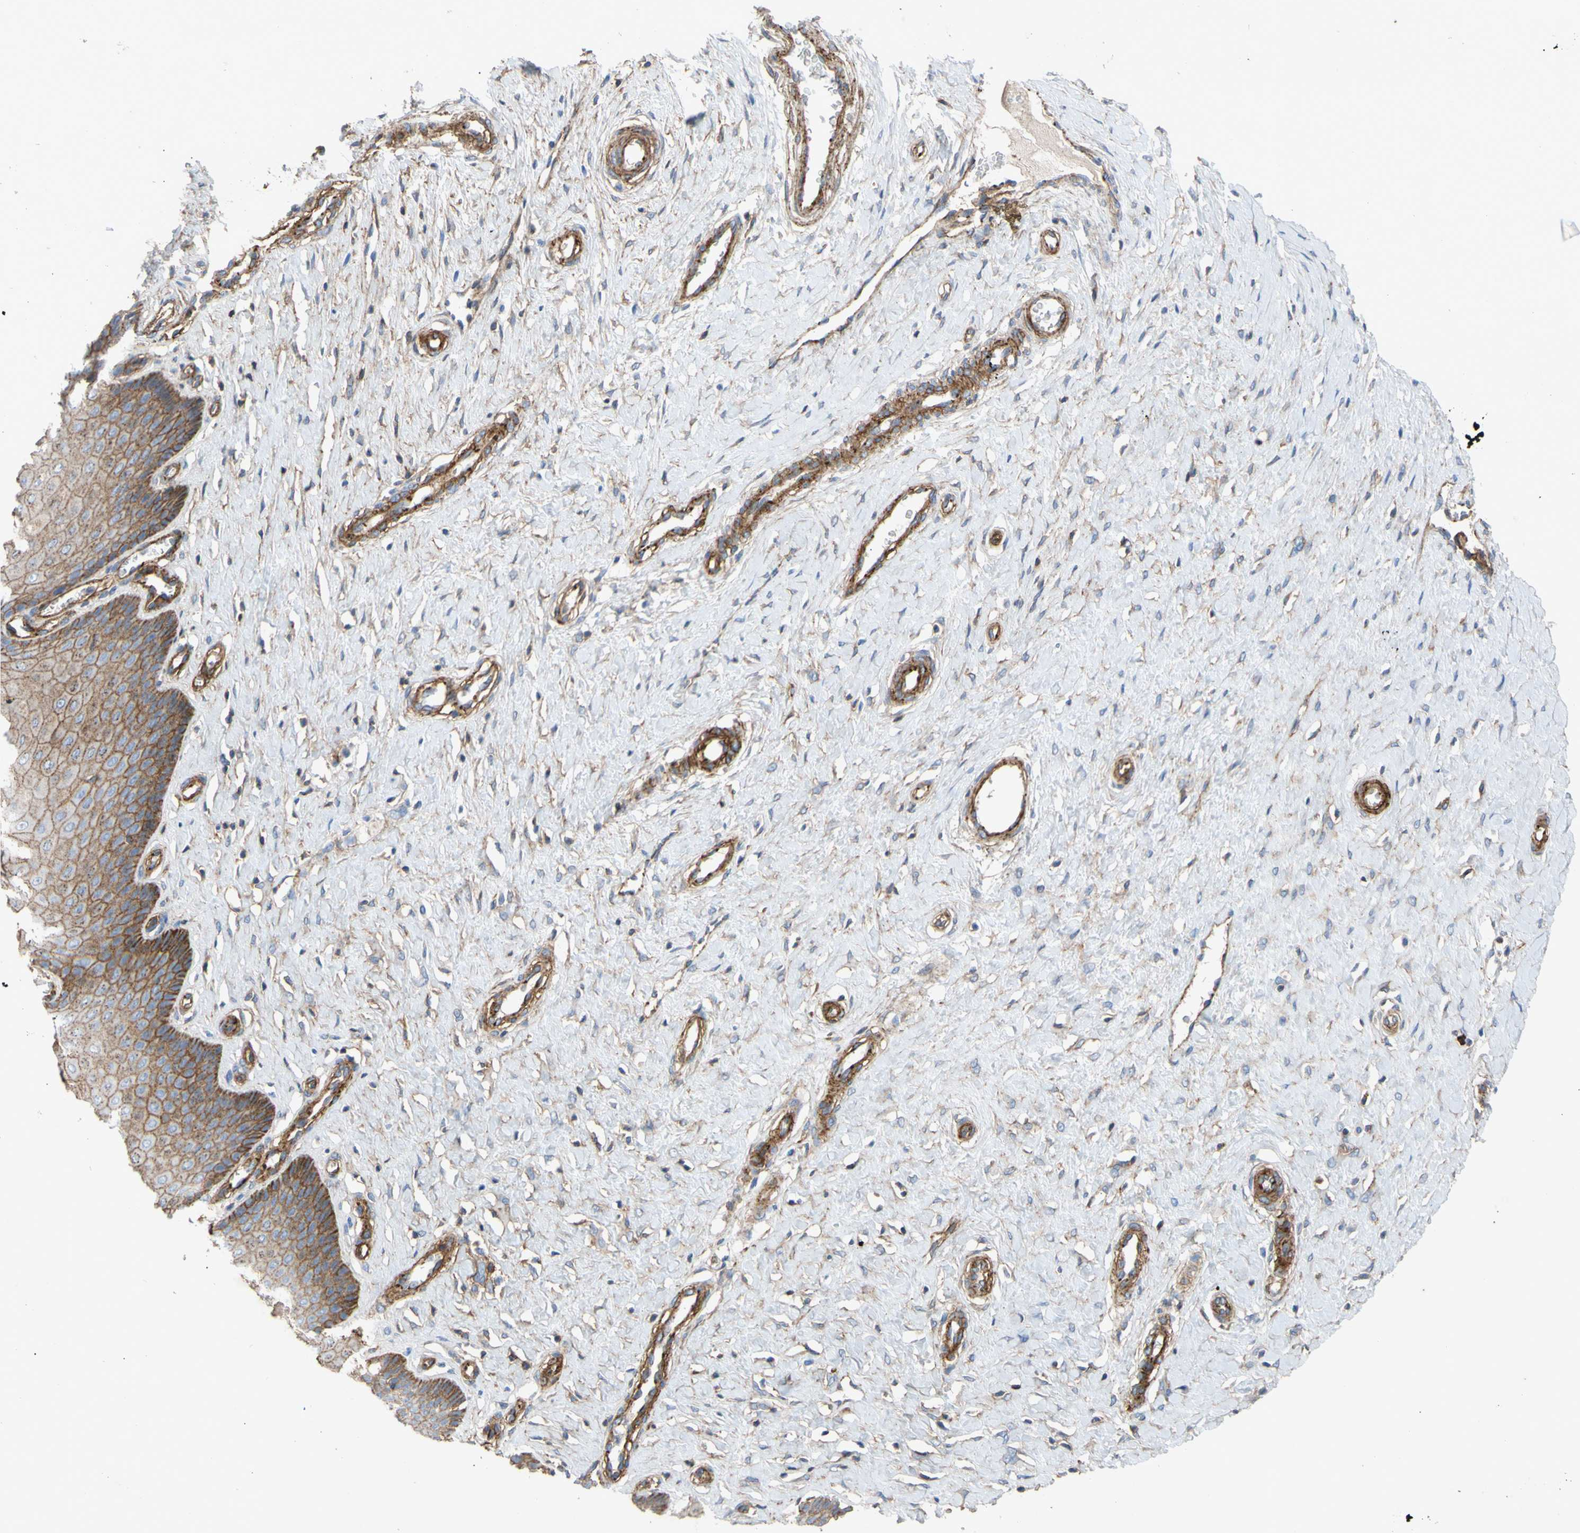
{"staining": {"intensity": "strong", "quantity": ">75%", "location": "cytoplasmic/membranous"}, "tissue": "cervix", "cell_type": "Glandular cells", "image_type": "normal", "snomed": [{"axis": "morphology", "description": "Normal tissue, NOS"}, {"axis": "topography", "description": "Cervix"}], "caption": "IHC micrograph of unremarkable cervix: cervix stained using IHC reveals high levels of strong protein expression localized specifically in the cytoplasmic/membranous of glandular cells, appearing as a cytoplasmic/membranous brown color.", "gene": "ATP2A3", "patient": {"sex": "female", "age": 55}}